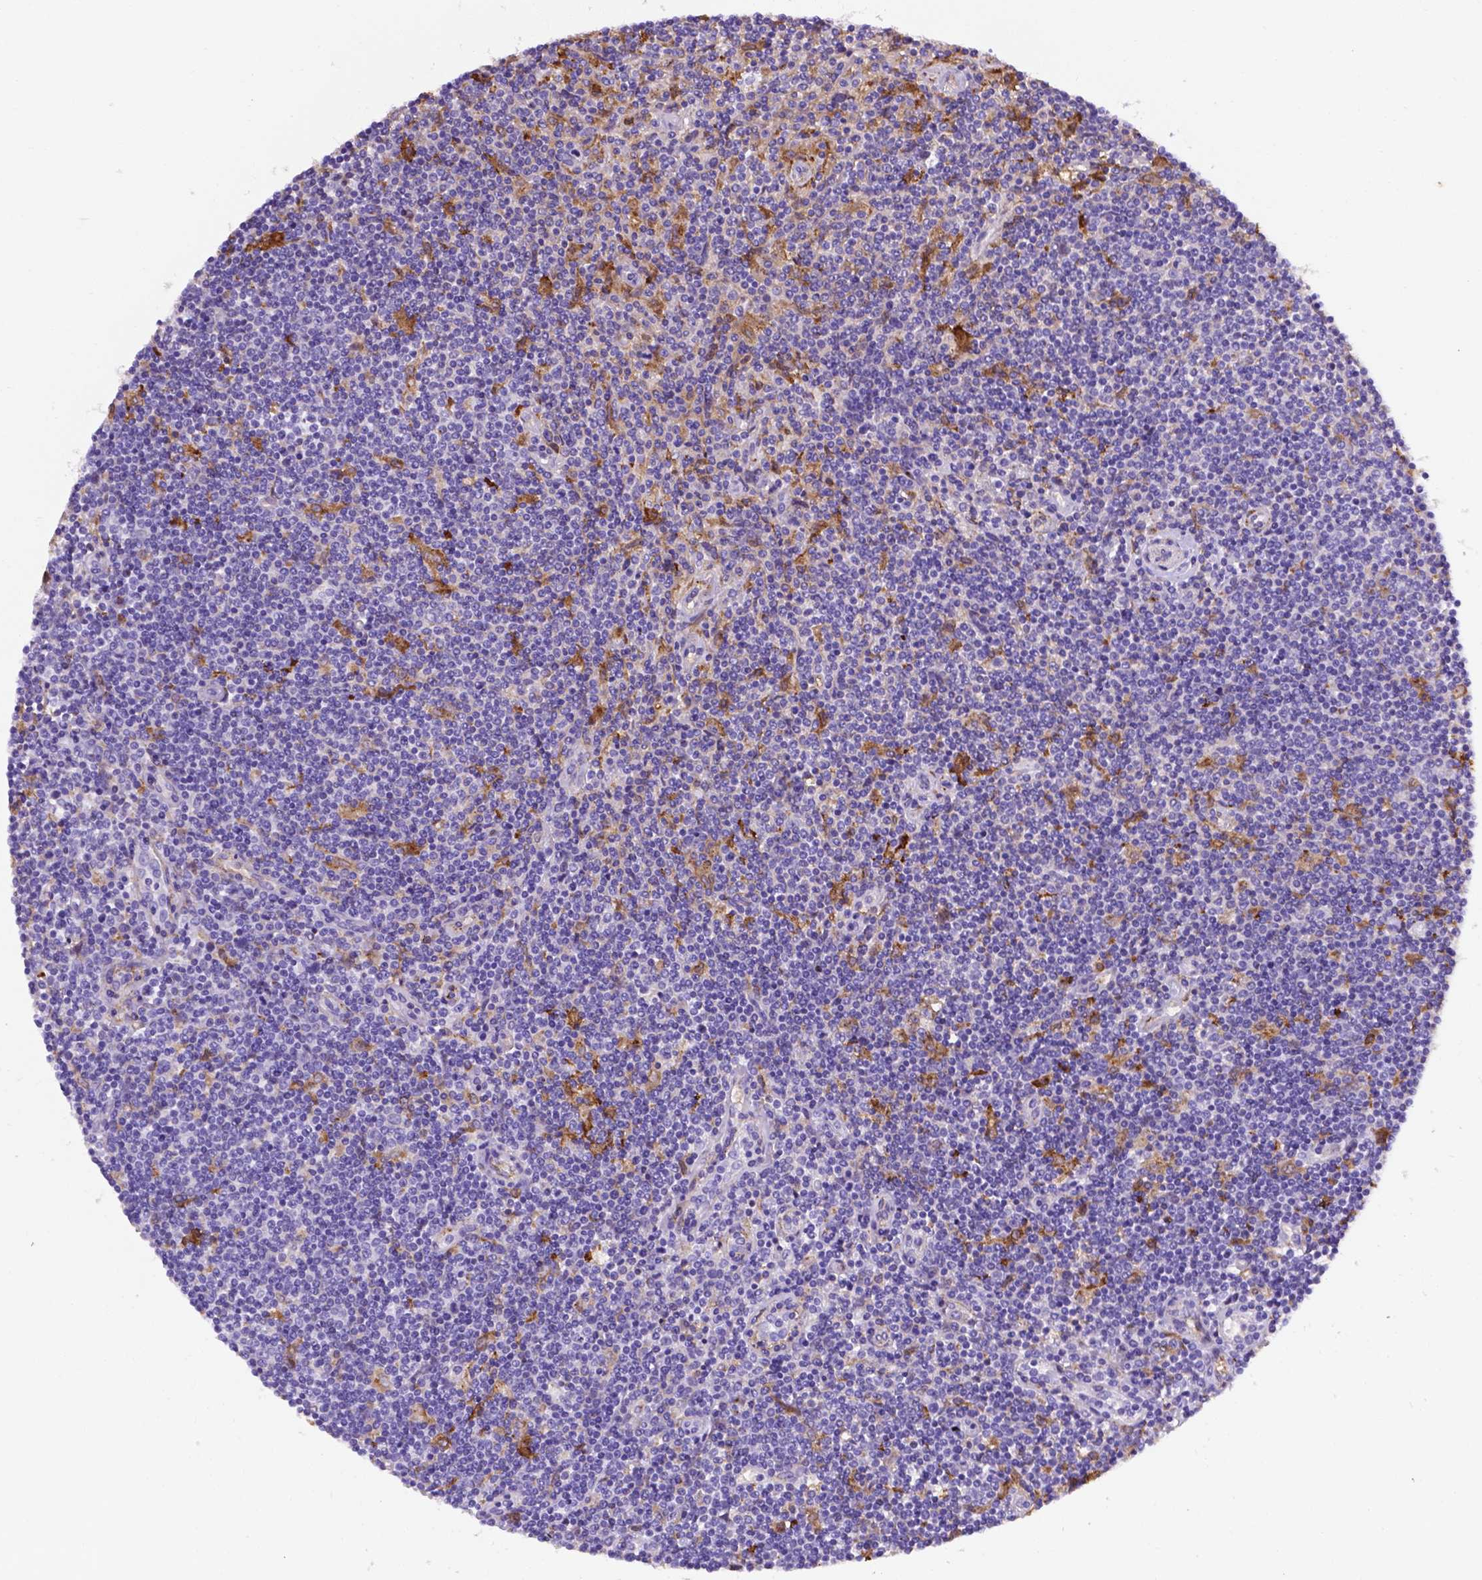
{"staining": {"intensity": "negative", "quantity": "none", "location": "none"}, "tissue": "lymphoma", "cell_type": "Tumor cells", "image_type": "cancer", "snomed": [{"axis": "morphology", "description": "Hodgkin's disease, NOS"}, {"axis": "topography", "description": "Lymph node"}], "caption": "Lymphoma was stained to show a protein in brown. There is no significant expression in tumor cells.", "gene": "APOE", "patient": {"sex": "male", "age": 40}}